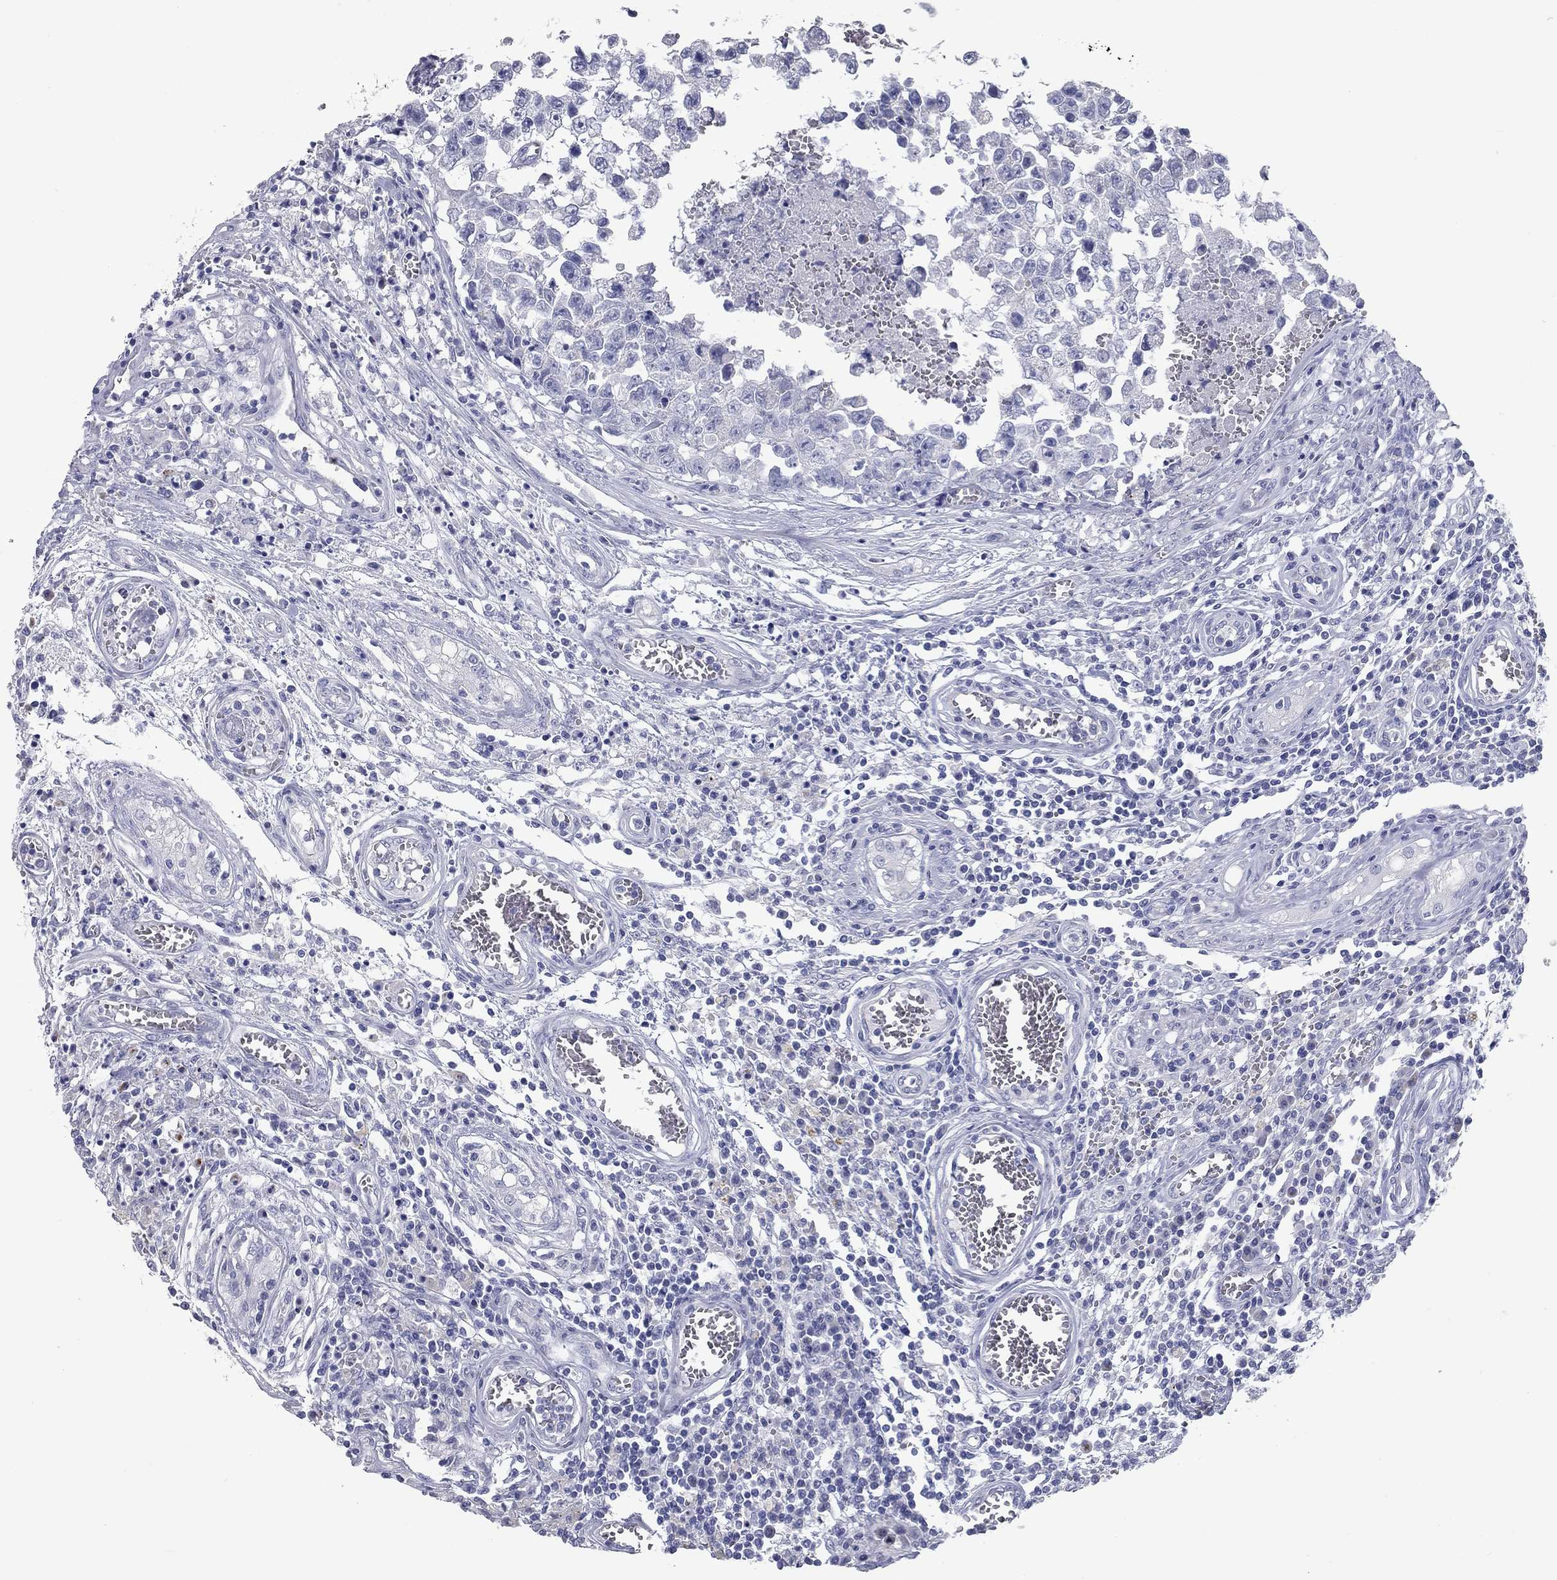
{"staining": {"intensity": "negative", "quantity": "none", "location": "none"}, "tissue": "testis cancer", "cell_type": "Tumor cells", "image_type": "cancer", "snomed": [{"axis": "morphology", "description": "Carcinoma, Embryonal, NOS"}, {"axis": "topography", "description": "Testis"}], "caption": "Tumor cells show no significant positivity in testis cancer (embryonal carcinoma).", "gene": "TAC1", "patient": {"sex": "male", "age": 36}}